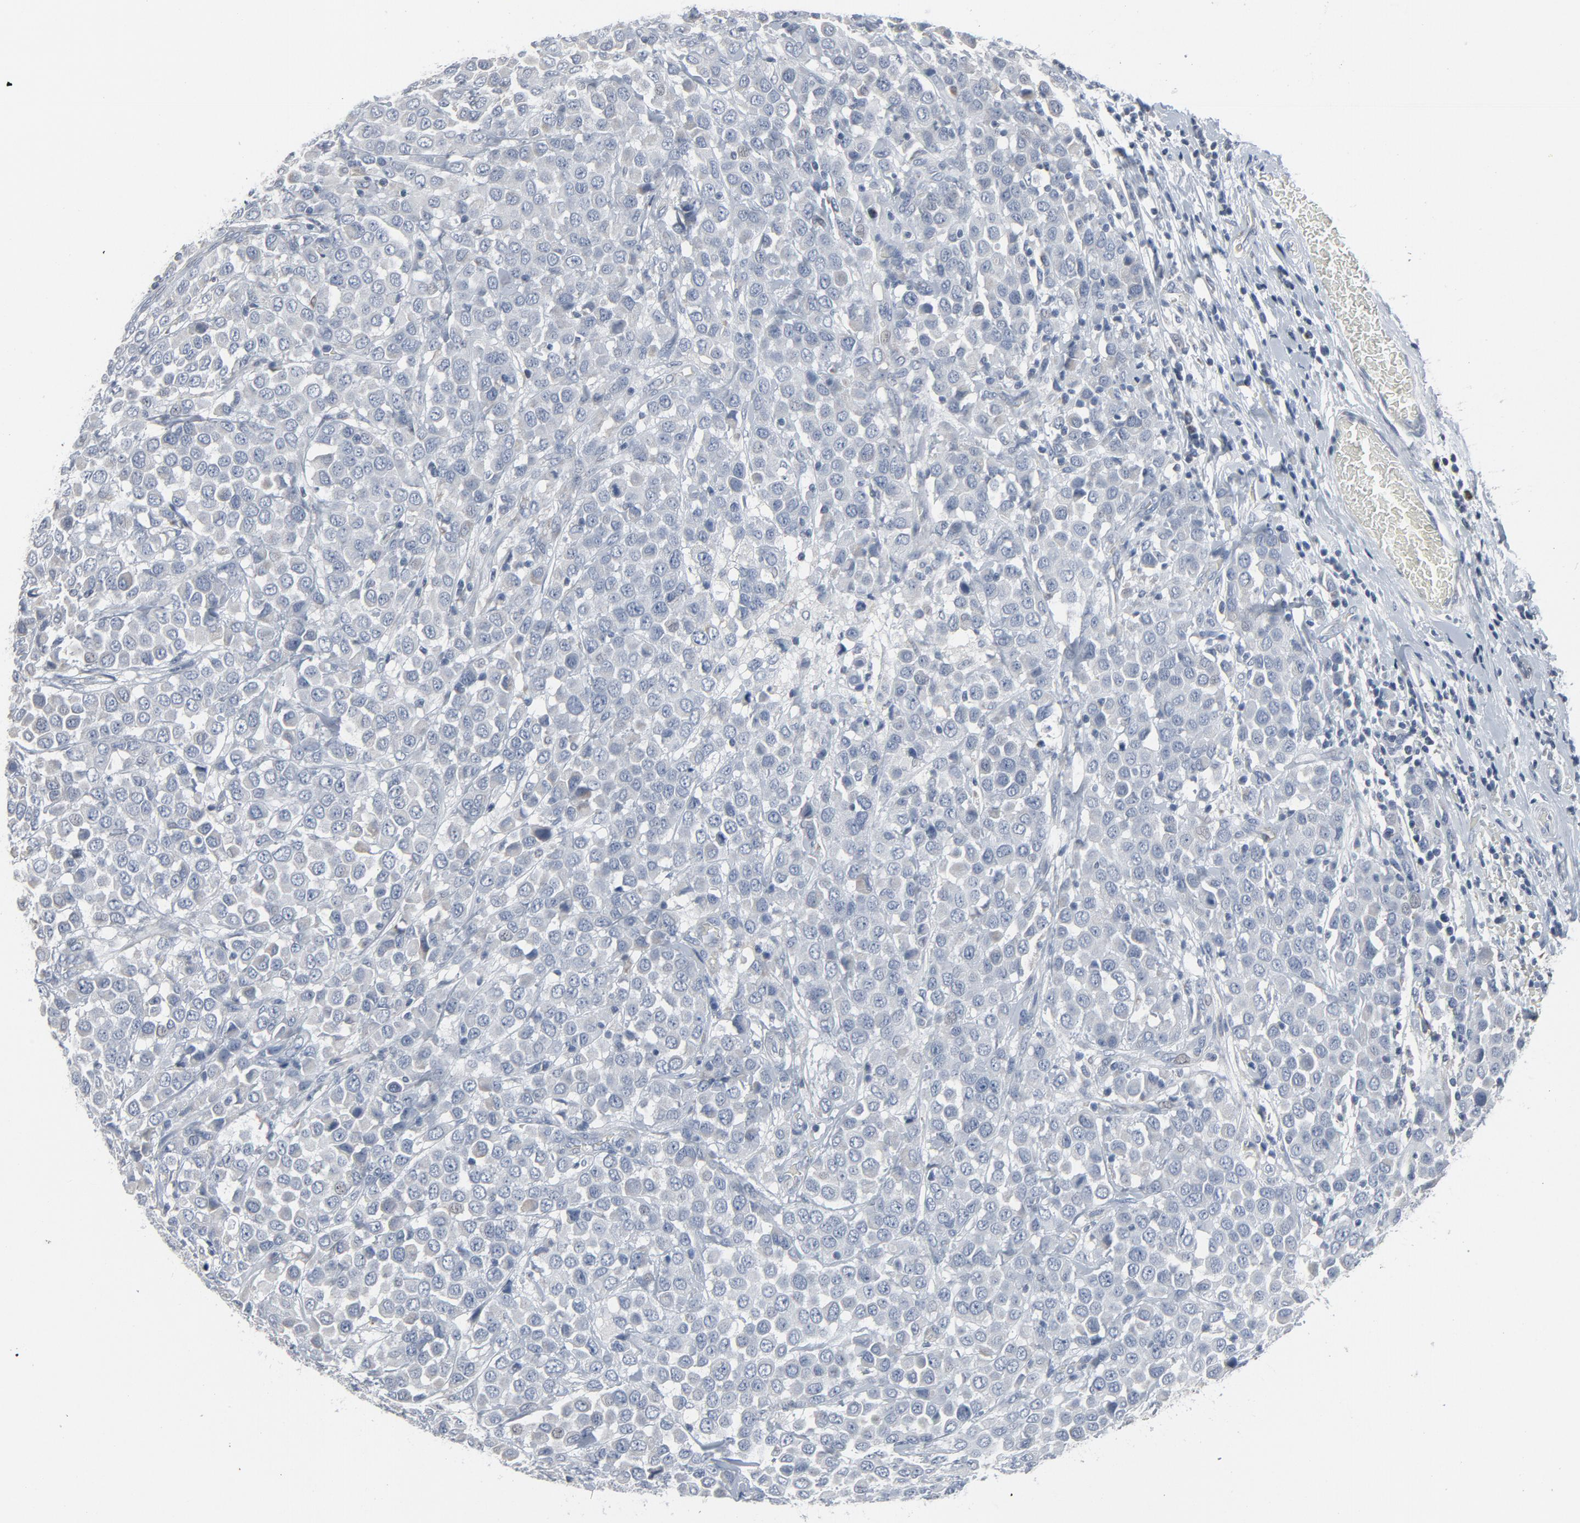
{"staining": {"intensity": "weak", "quantity": "<25%", "location": "cytoplasmic/membranous"}, "tissue": "breast cancer", "cell_type": "Tumor cells", "image_type": "cancer", "snomed": [{"axis": "morphology", "description": "Duct carcinoma"}, {"axis": "topography", "description": "Breast"}], "caption": "Immunohistochemistry (IHC) photomicrograph of neoplastic tissue: breast cancer (intraductal carcinoma) stained with DAB displays no significant protein positivity in tumor cells.", "gene": "GPX2", "patient": {"sex": "female", "age": 61}}